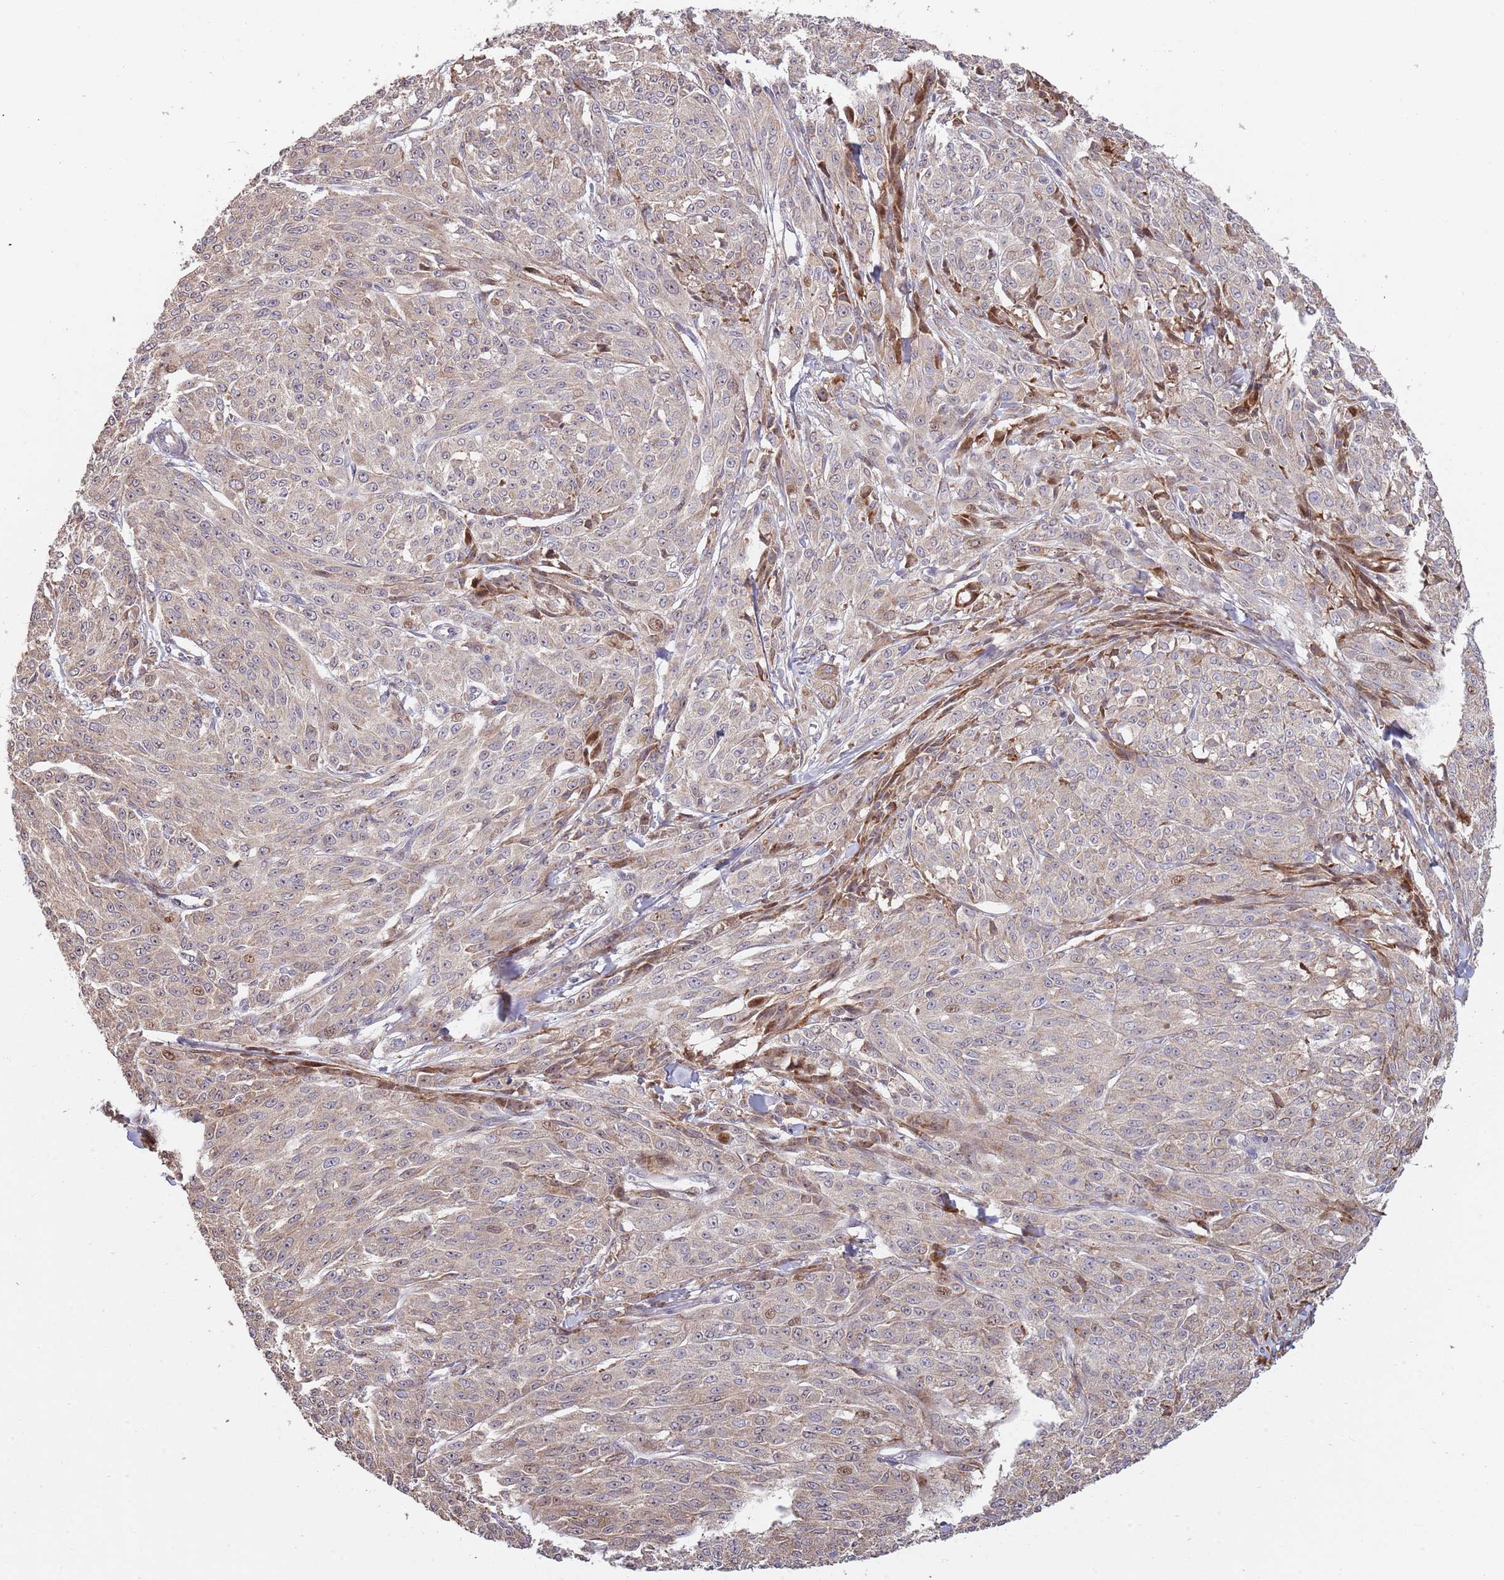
{"staining": {"intensity": "negative", "quantity": "none", "location": "none"}, "tissue": "melanoma", "cell_type": "Tumor cells", "image_type": "cancer", "snomed": [{"axis": "morphology", "description": "Malignant melanoma, NOS"}, {"axis": "topography", "description": "Skin"}], "caption": "Protein analysis of melanoma displays no significant expression in tumor cells.", "gene": "SYNDIG1L", "patient": {"sex": "female", "age": 52}}